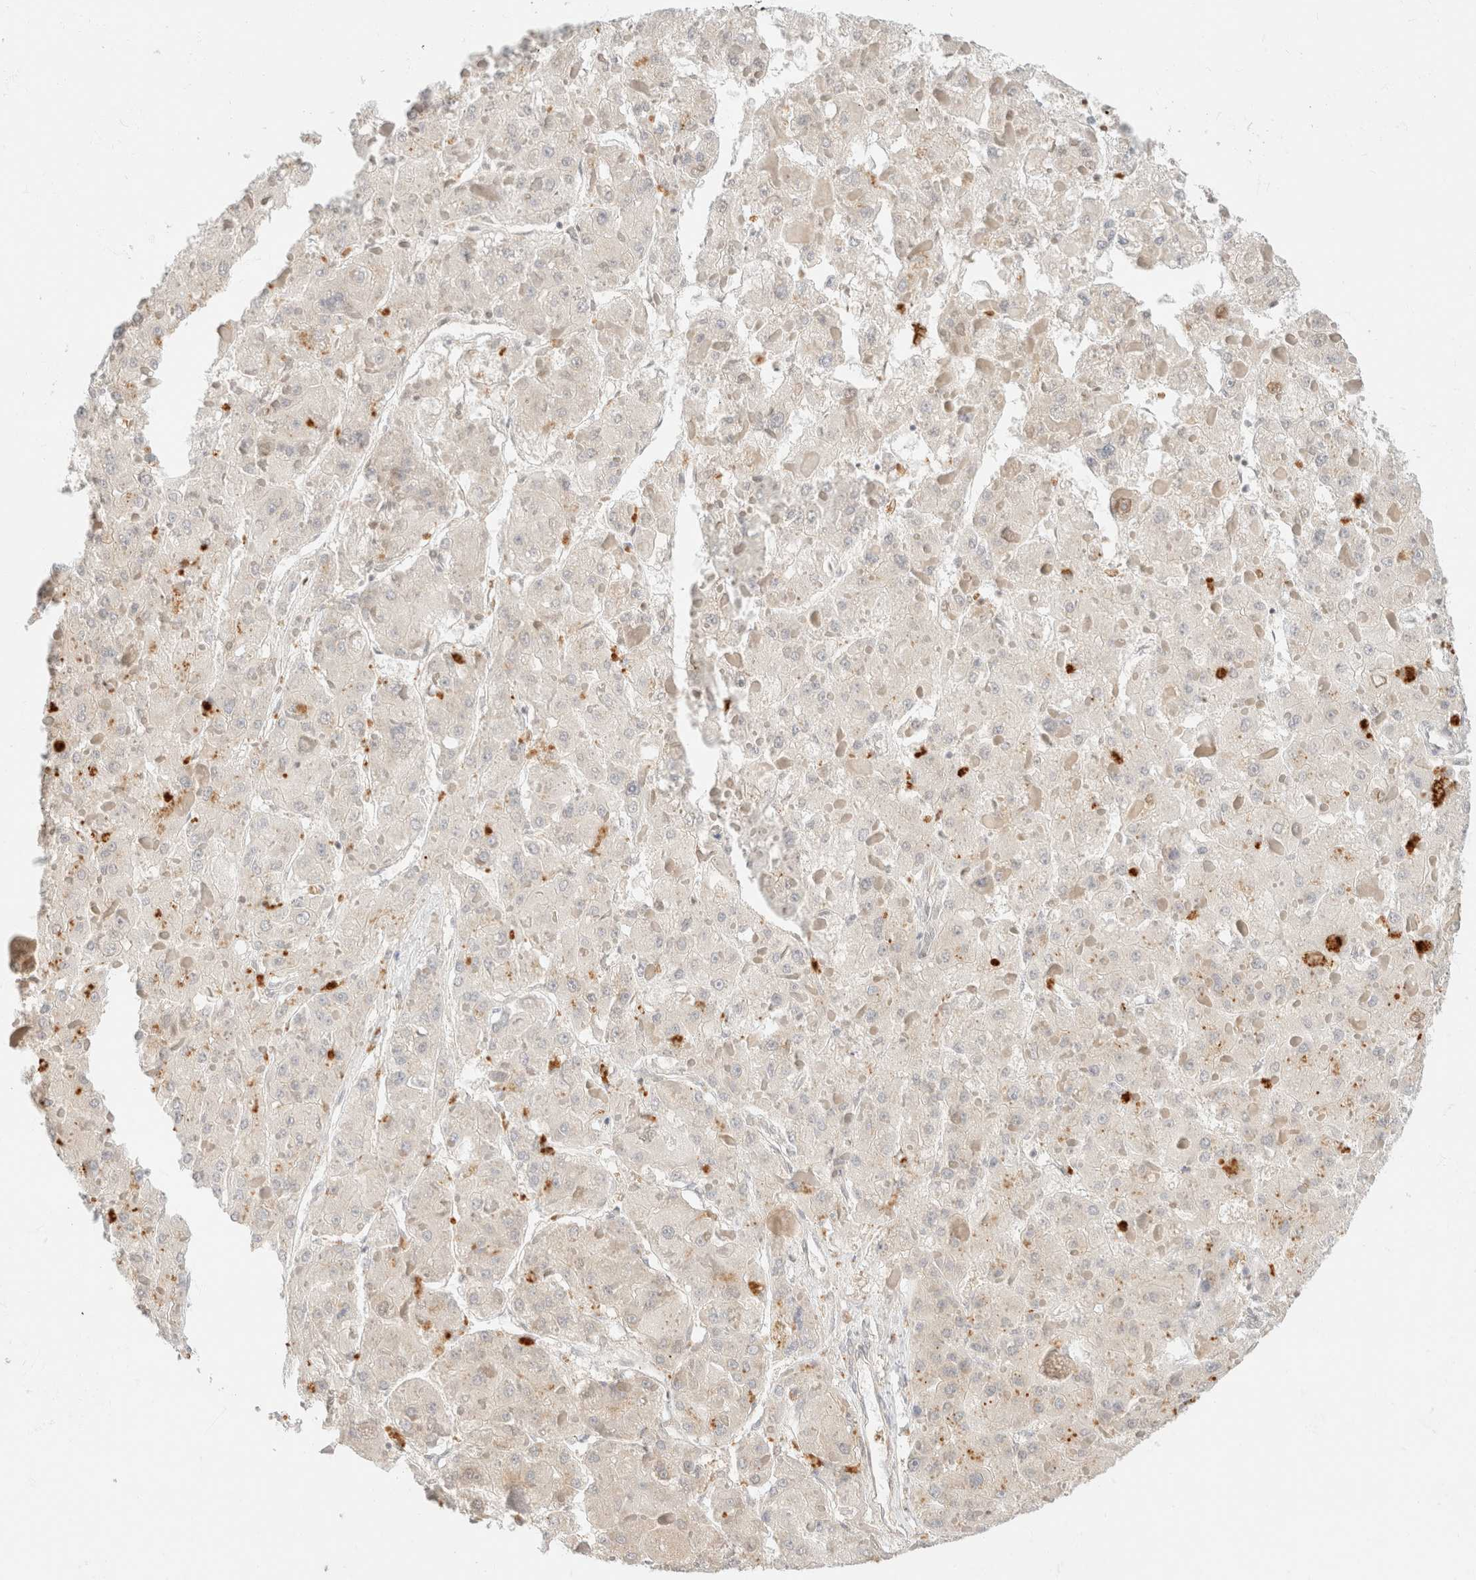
{"staining": {"intensity": "weak", "quantity": ">75%", "location": "cytoplasmic/membranous"}, "tissue": "liver cancer", "cell_type": "Tumor cells", "image_type": "cancer", "snomed": [{"axis": "morphology", "description": "Carcinoma, Hepatocellular, NOS"}, {"axis": "topography", "description": "Liver"}], "caption": "Weak cytoplasmic/membranous staining for a protein is present in about >75% of tumor cells of hepatocellular carcinoma (liver) using IHC.", "gene": "GPI", "patient": {"sex": "female", "age": 73}}